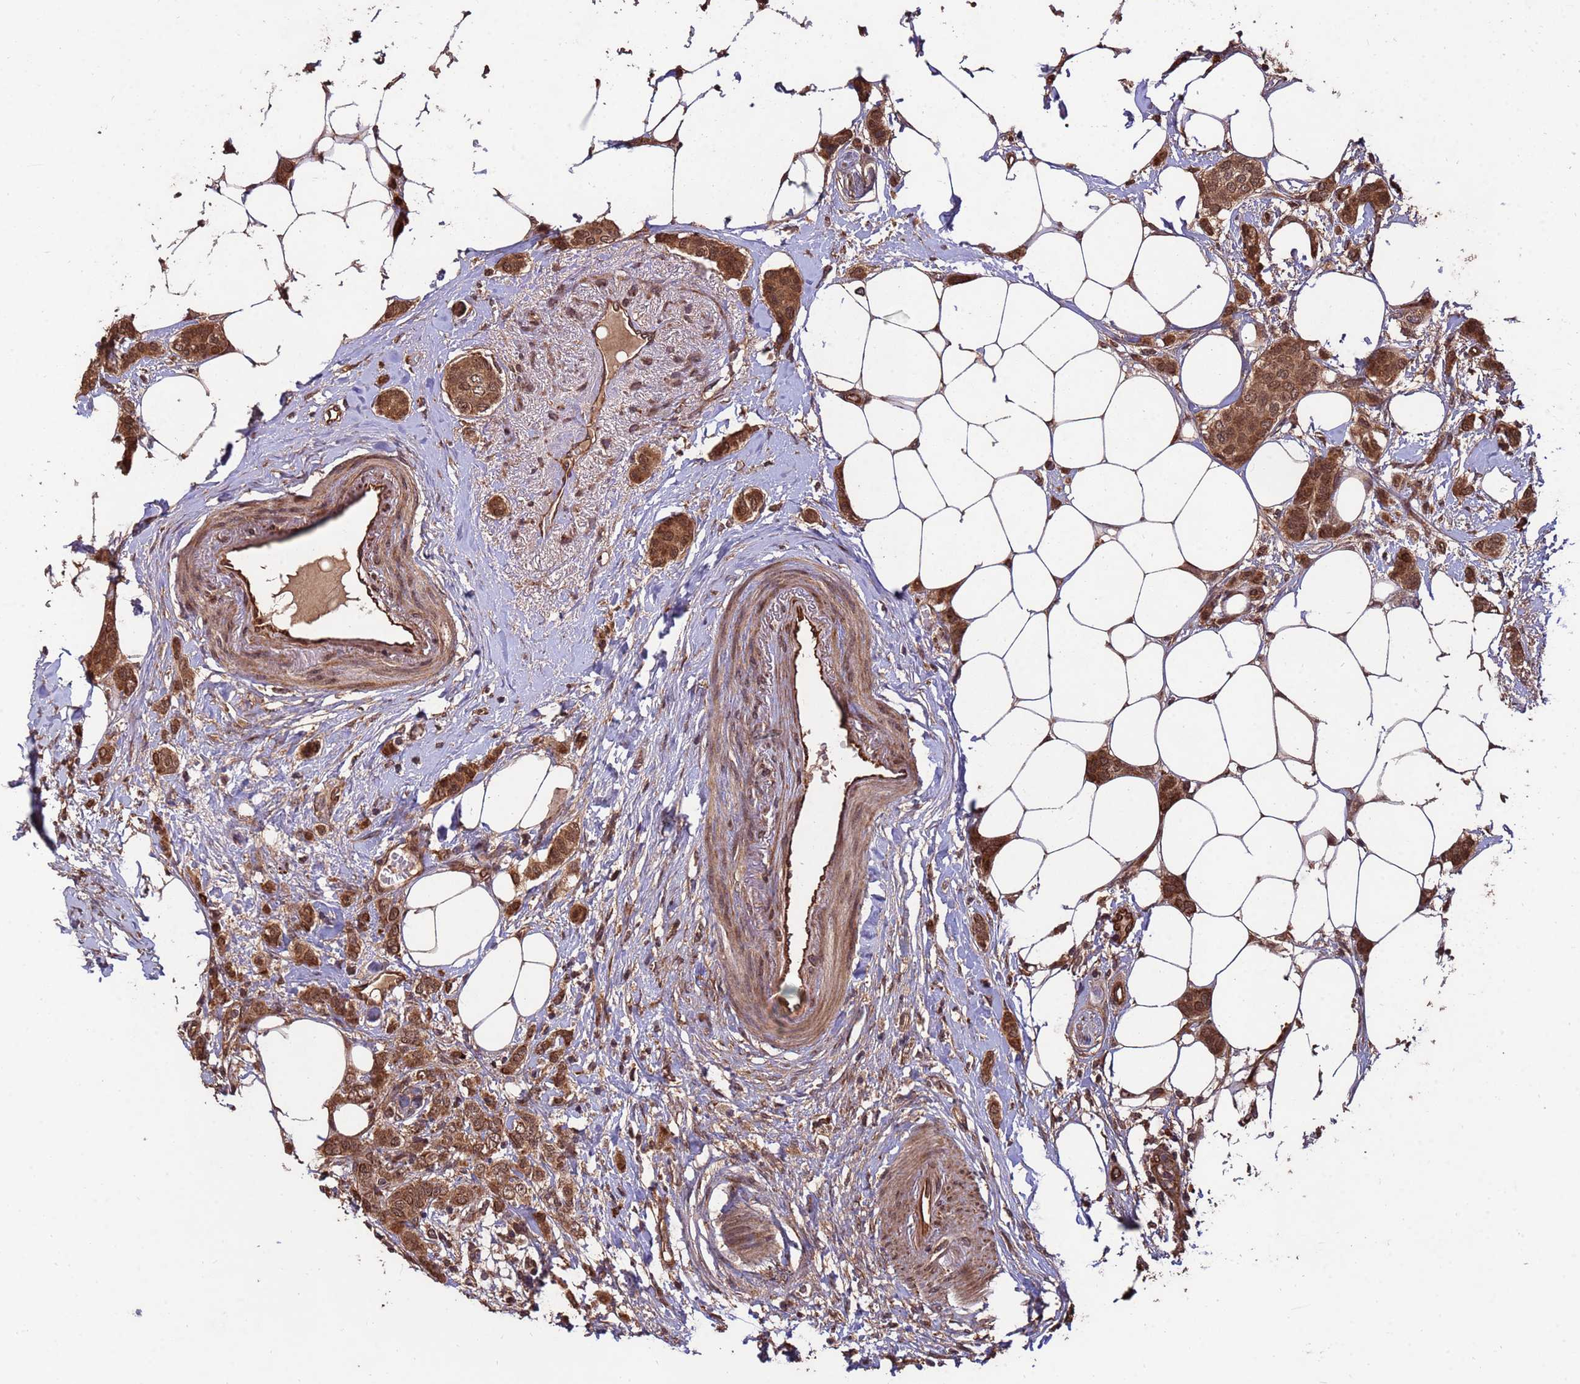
{"staining": {"intensity": "moderate", "quantity": ">75%", "location": "cytoplasmic/membranous,nuclear"}, "tissue": "breast cancer", "cell_type": "Tumor cells", "image_type": "cancer", "snomed": [{"axis": "morphology", "description": "Duct carcinoma"}, {"axis": "topography", "description": "Breast"}], "caption": "Immunohistochemistry staining of breast cancer, which exhibits medium levels of moderate cytoplasmic/membranous and nuclear positivity in about >75% of tumor cells indicating moderate cytoplasmic/membranous and nuclear protein staining. The staining was performed using DAB (3,3'-diaminobenzidine) (brown) for protein detection and nuclei were counterstained in hematoxylin (blue).", "gene": "ZNF619", "patient": {"sex": "female", "age": 72}}